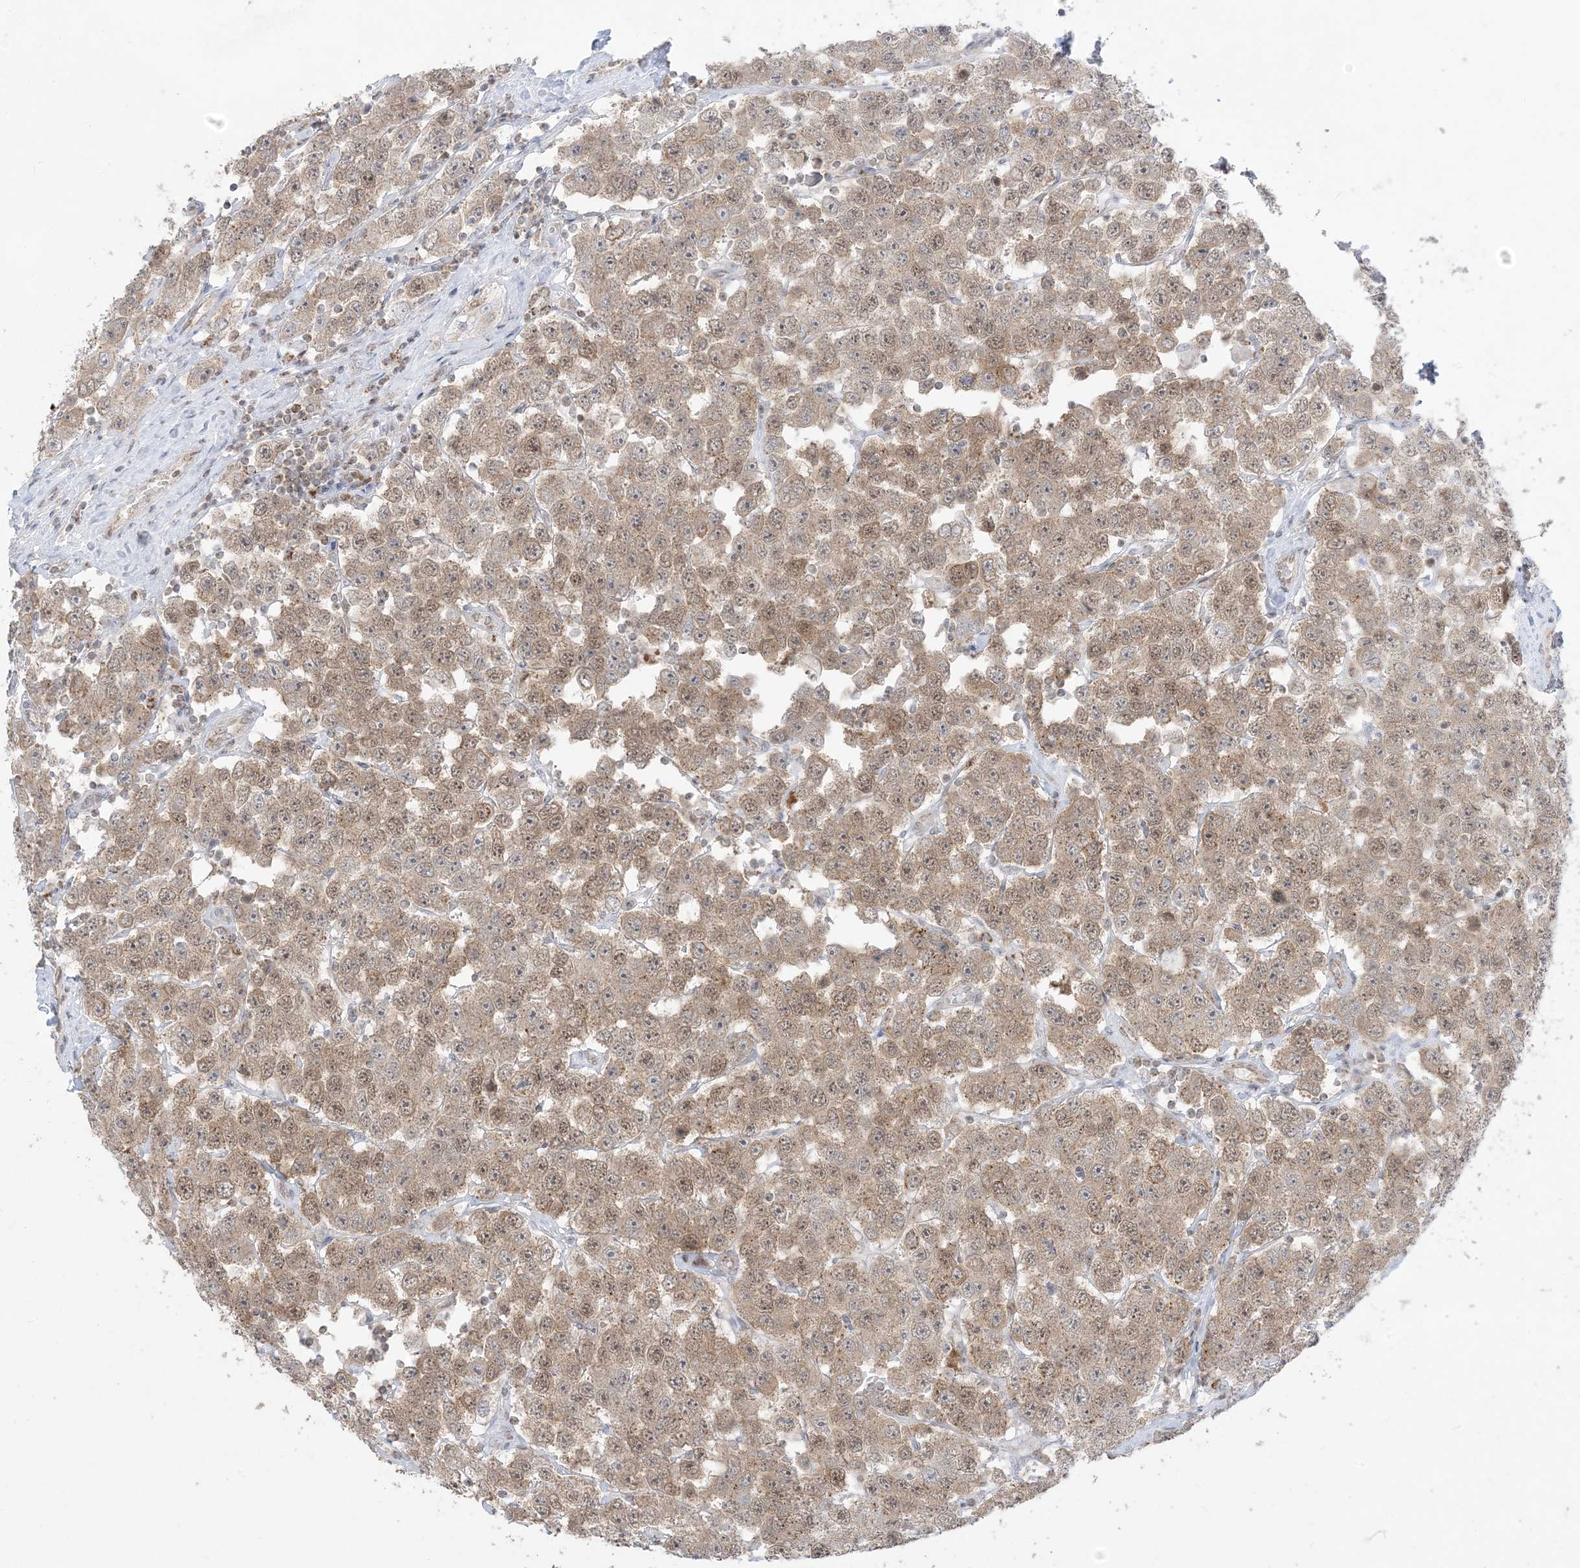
{"staining": {"intensity": "moderate", "quantity": ">75%", "location": "cytoplasmic/membranous"}, "tissue": "testis cancer", "cell_type": "Tumor cells", "image_type": "cancer", "snomed": [{"axis": "morphology", "description": "Seminoma, NOS"}, {"axis": "topography", "description": "Testis"}], "caption": "Testis cancer stained with immunohistochemistry (IHC) demonstrates moderate cytoplasmic/membranous staining in approximately >75% of tumor cells.", "gene": "KANSL3", "patient": {"sex": "male", "age": 28}}